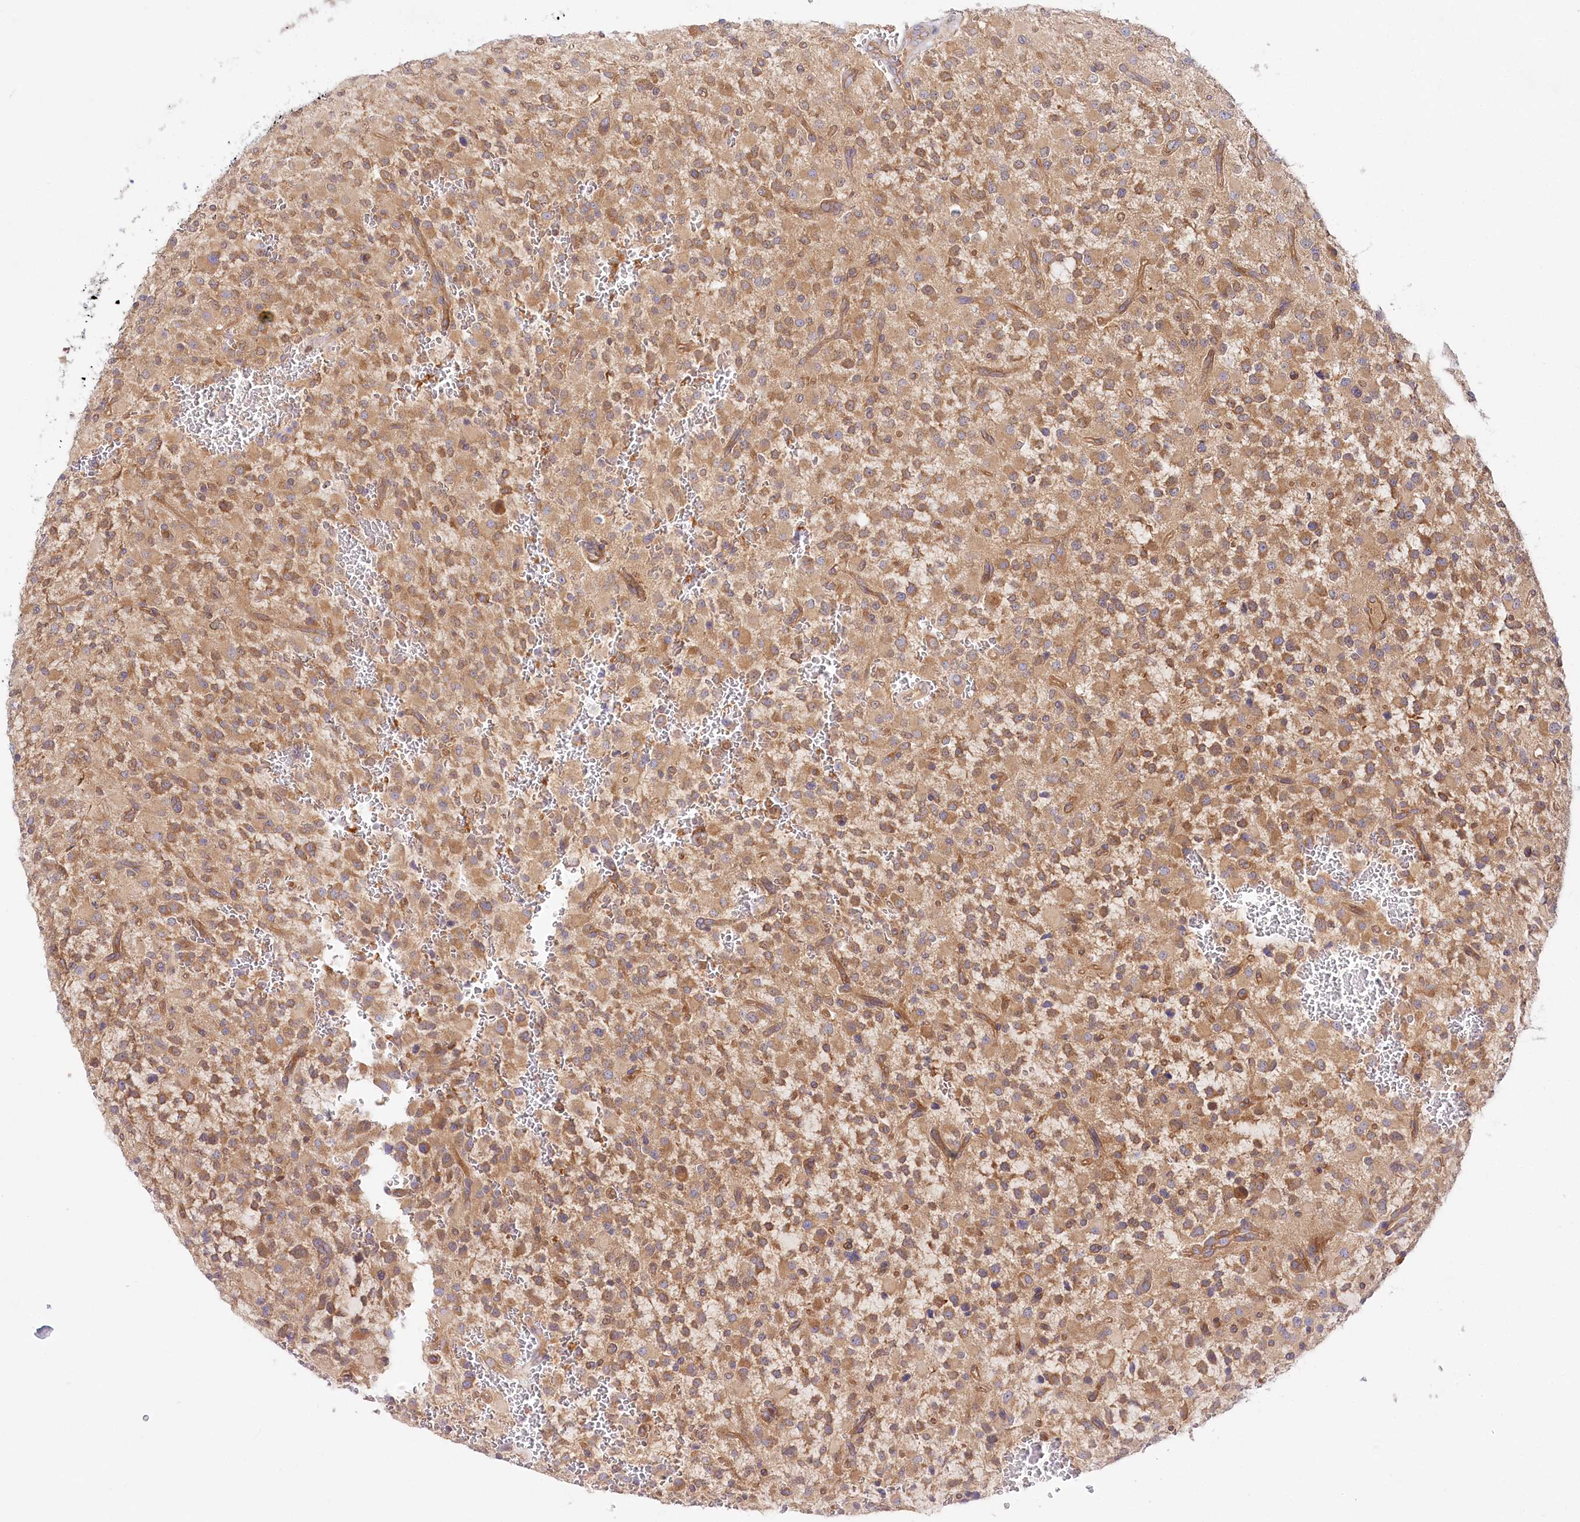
{"staining": {"intensity": "moderate", "quantity": ">75%", "location": "cytoplasmic/membranous"}, "tissue": "glioma", "cell_type": "Tumor cells", "image_type": "cancer", "snomed": [{"axis": "morphology", "description": "Glioma, malignant, High grade"}, {"axis": "topography", "description": "Brain"}], "caption": "Immunohistochemical staining of glioma reveals medium levels of moderate cytoplasmic/membranous expression in approximately >75% of tumor cells.", "gene": "ABRAXAS2", "patient": {"sex": "male", "age": 34}}